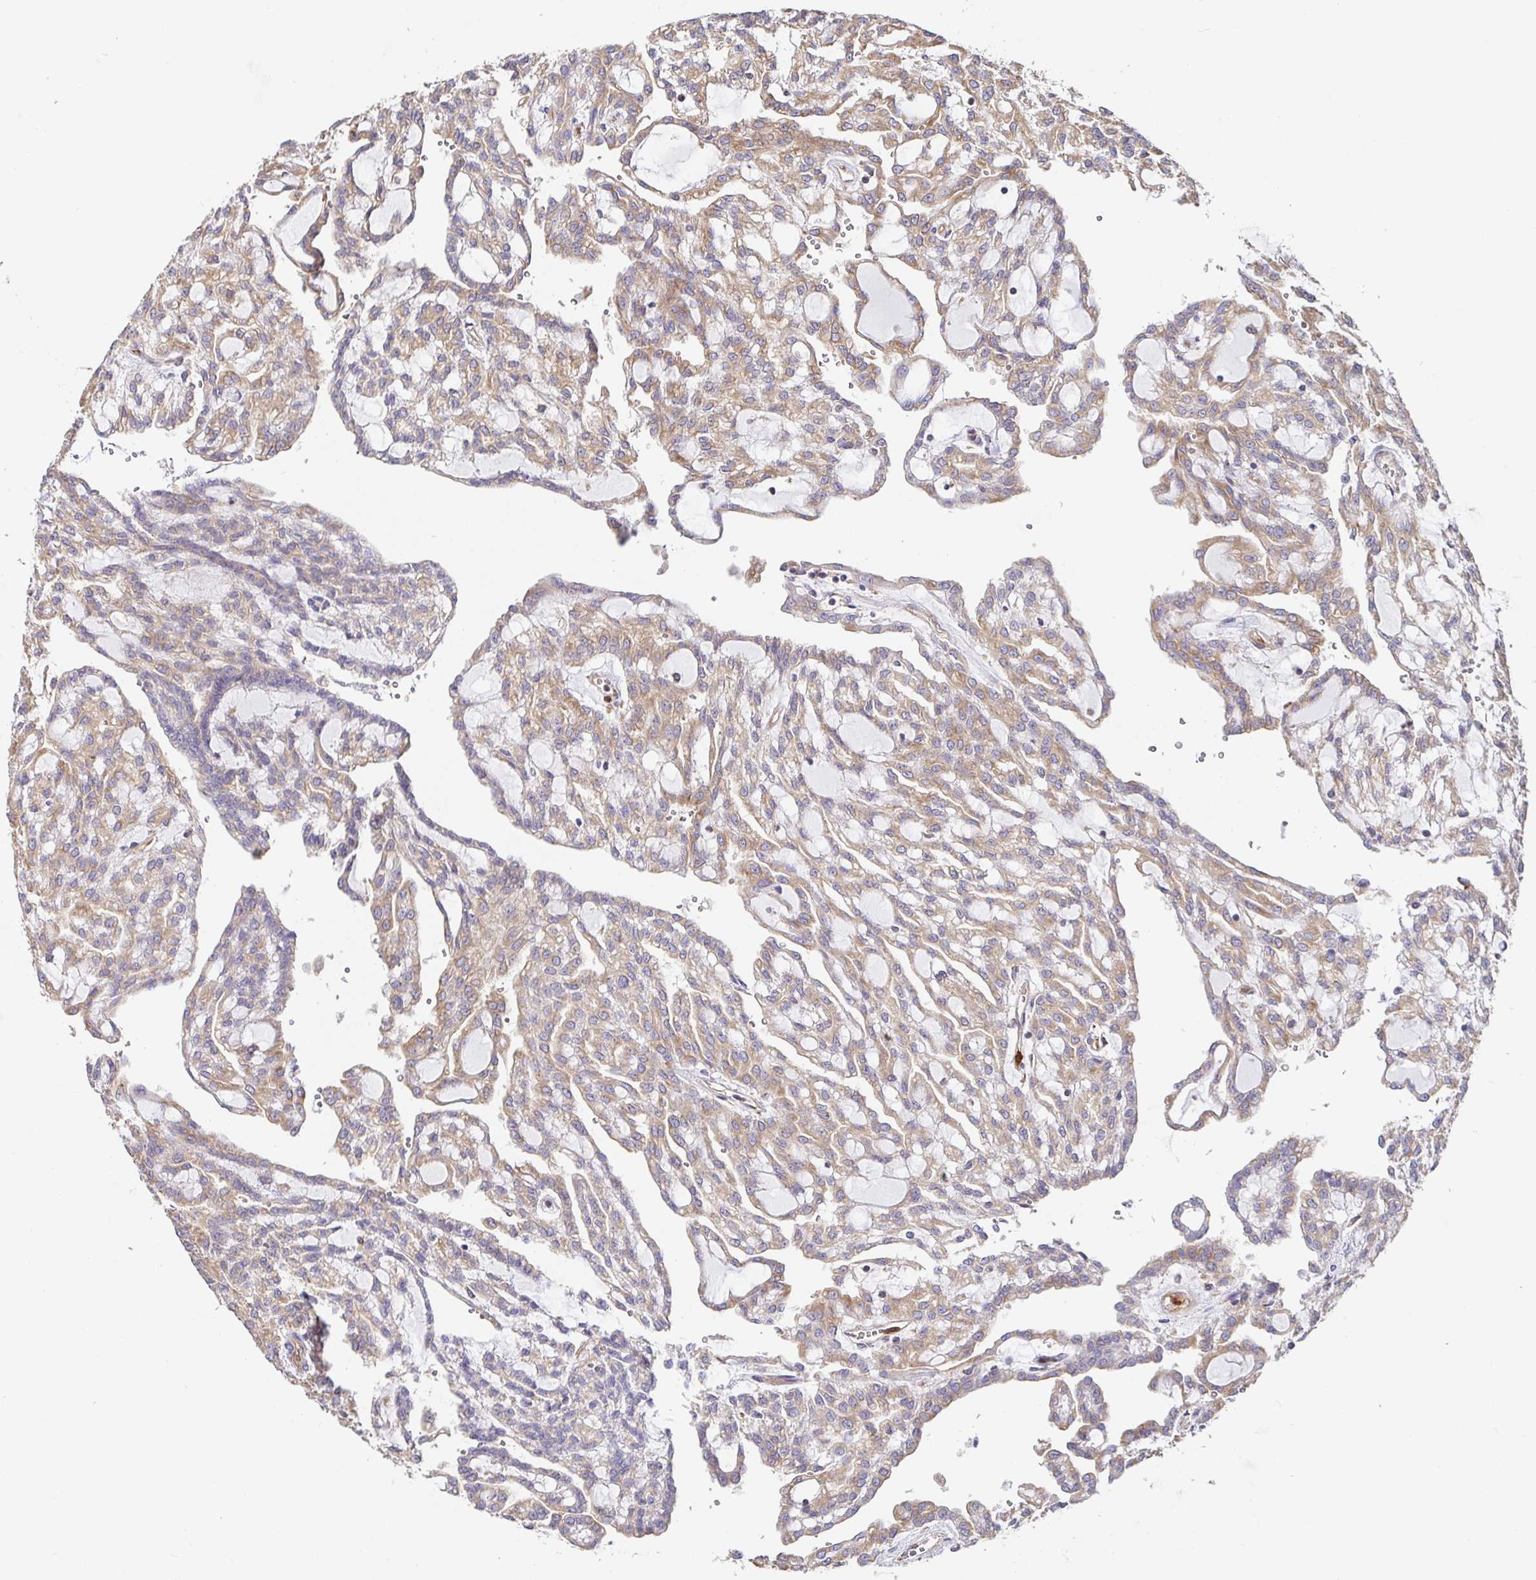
{"staining": {"intensity": "weak", "quantity": ">75%", "location": "cytoplasmic/membranous"}, "tissue": "renal cancer", "cell_type": "Tumor cells", "image_type": "cancer", "snomed": [{"axis": "morphology", "description": "Adenocarcinoma, NOS"}, {"axis": "topography", "description": "Kidney"}], "caption": "The photomicrograph displays immunohistochemical staining of renal cancer. There is weak cytoplasmic/membranous staining is seen in approximately >75% of tumor cells.", "gene": "PDPK1", "patient": {"sex": "male", "age": 63}}